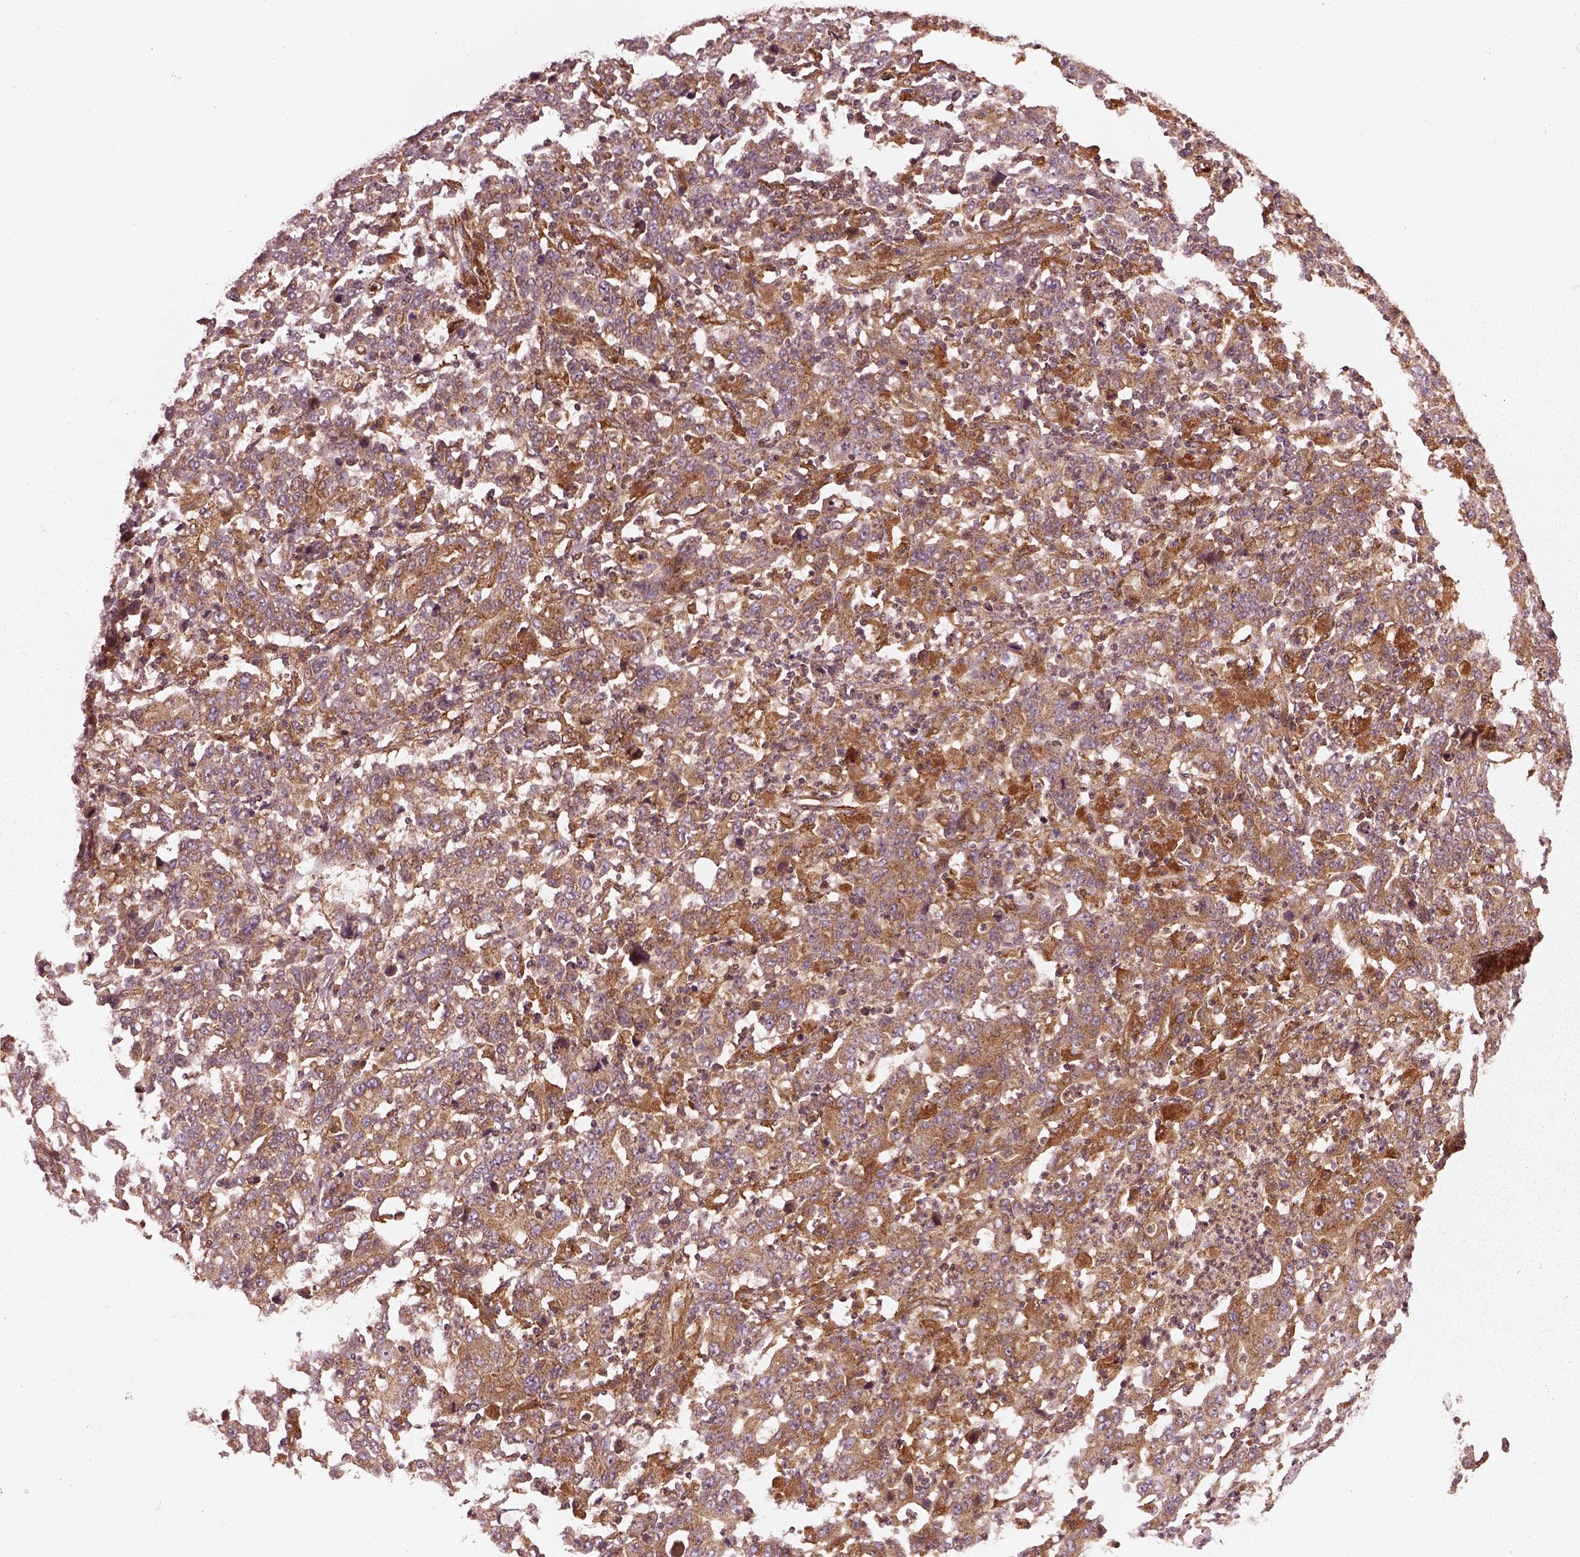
{"staining": {"intensity": "strong", "quantity": "<25%", "location": "cytoplasmic/membranous"}, "tissue": "stomach cancer", "cell_type": "Tumor cells", "image_type": "cancer", "snomed": [{"axis": "morphology", "description": "Adenocarcinoma, NOS"}, {"axis": "topography", "description": "Stomach, upper"}], "caption": "This is an image of immunohistochemistry staining of stomach cancer, which shows strong staining in the cytoplasmic/membranous of tumor cells.", "gene": "WASHC2A", "patient": {"sex": "male", "age": 69}}